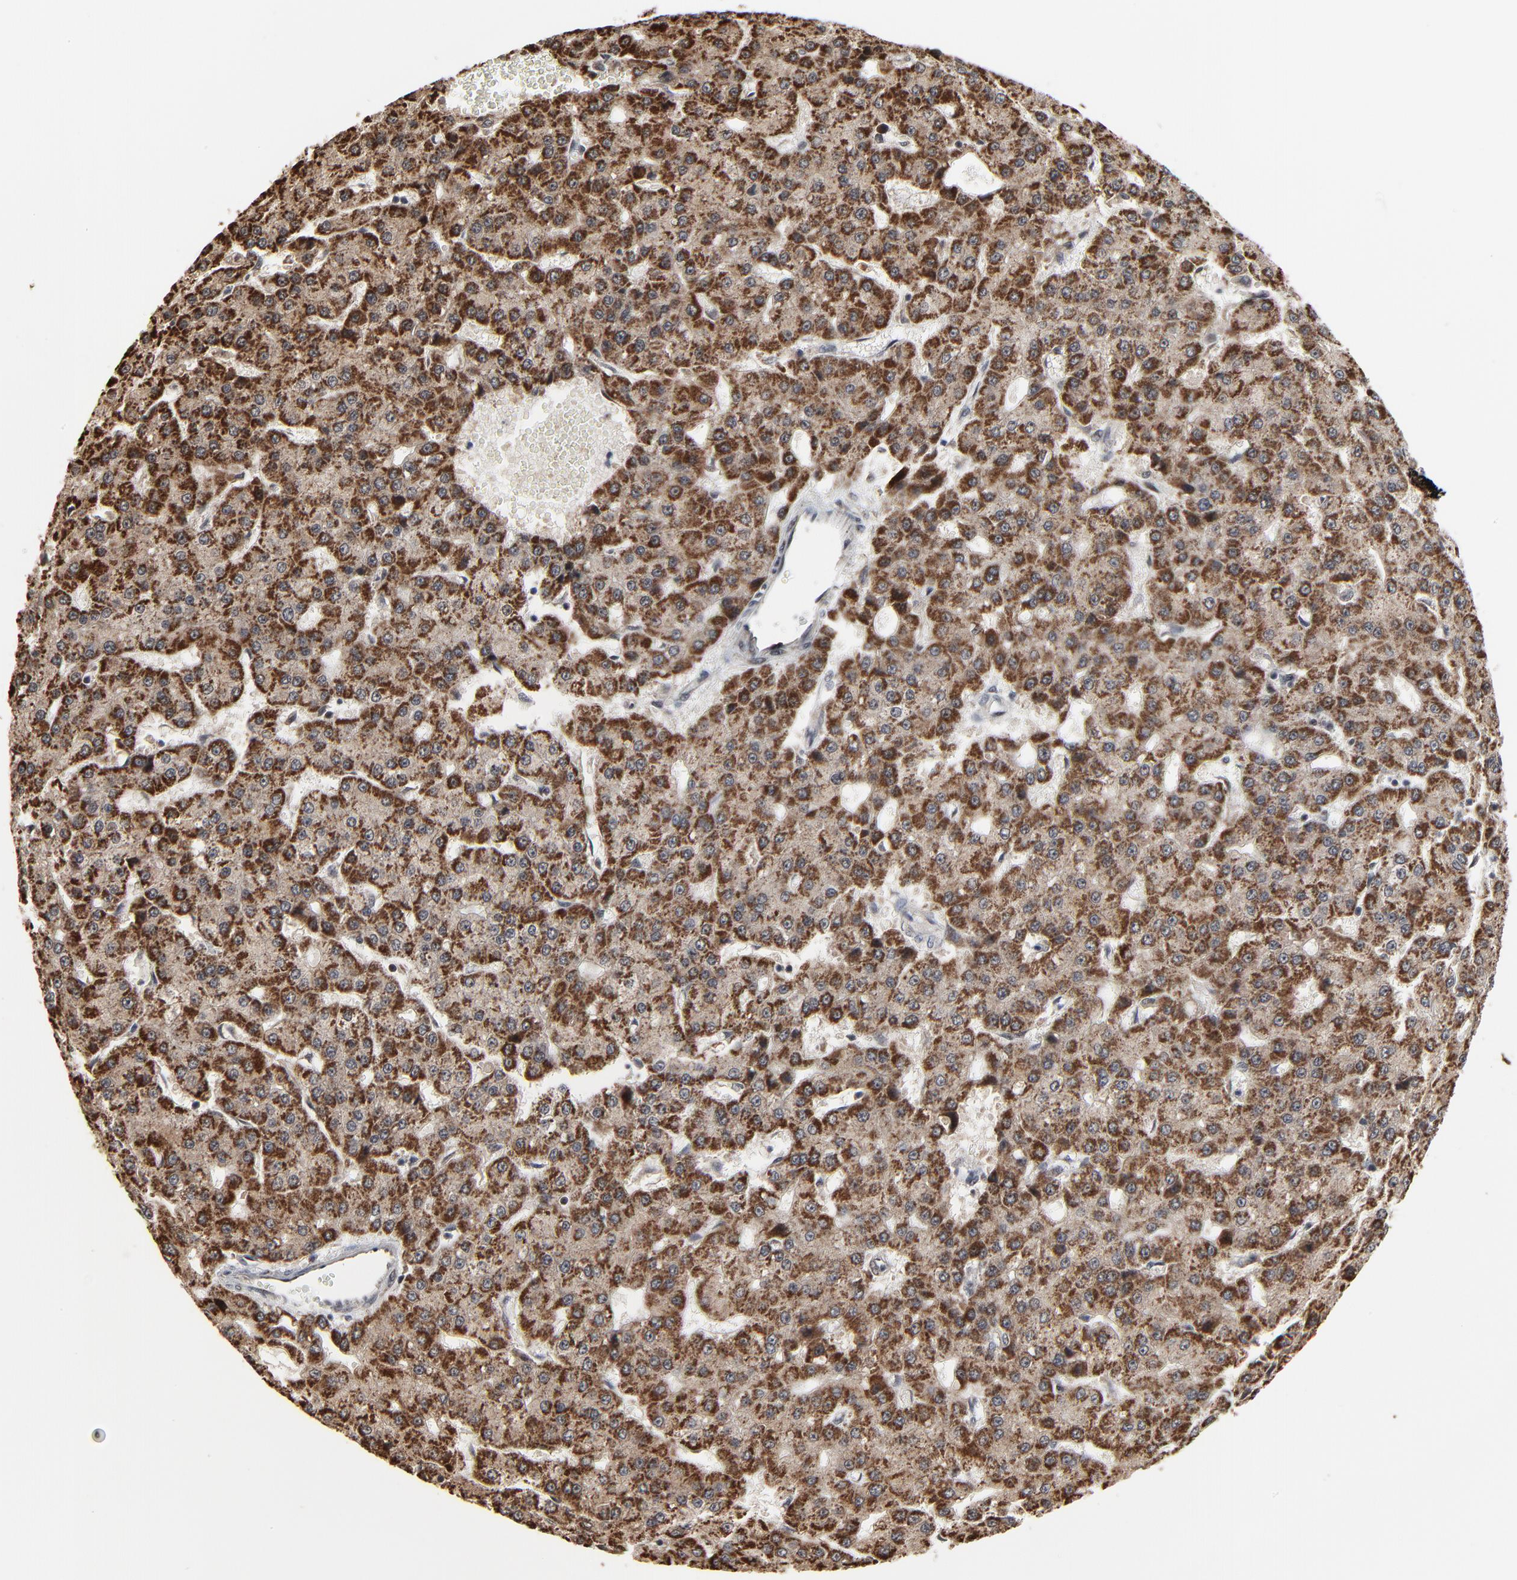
{"staining": {"intensity": "moderate", "quantity": ">75%", "location": "cytoplasmic/membranous,nuclear"}, "tissue": "liver cancer", "cell_type": "Tumor cells", "image_type": "cancer", "snomed": [{"axis": "morphology", "description": "Carcinoma, Hepatocellular, NOS"}, {"axis": "topography", "description": "Liver"}], "caption": "Immunohistochemistry micrograph of human liver hepatocellular carcinoma stained for a protein (brown), which displays medium levels of moderate cytoplasmic/membranous and nuclear positivity in about >75% of tumor cells.", "gene": "RHOJ", "patient": {"sex": "male", "age": 47}}